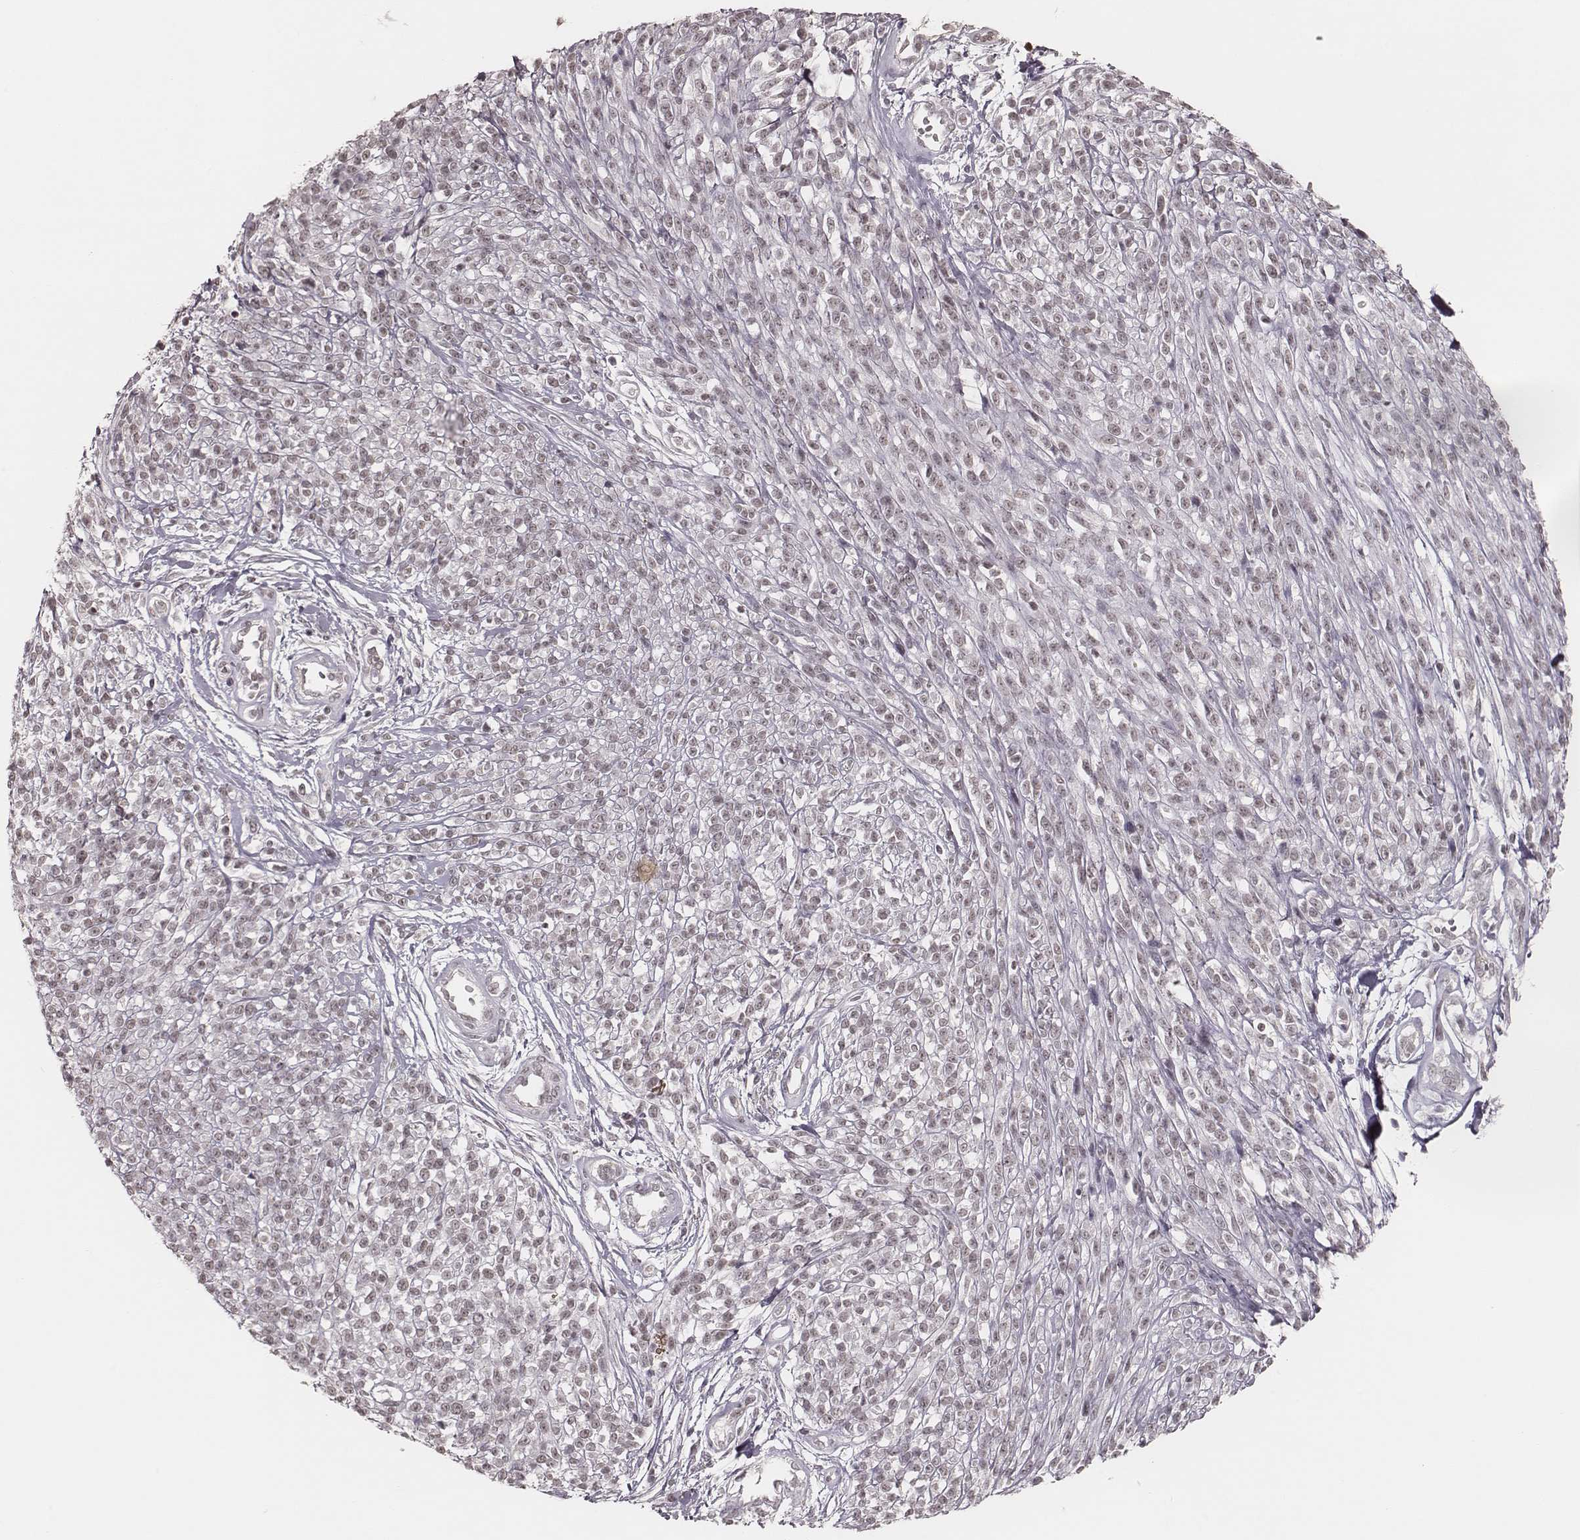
{"staining": {"intensity": "weak", "quantity": ">75%", "location": "nuclear"}, "tissue": "melanoma", "cell_type": "Tumor cells", "image_type": "cancer", "snomed": [{"axis": "morphology", "description": "Malignant melanoma, NOS"}, {"axis": "topography", "description": "Skin"}, {"axis": "topography", "description": "Skin of trunk"}], "caption": "Melanoma stained with a protein marker reveals weak staining in tumor cells.", "gene": "KITLG", "patient": {"sex": "male", "age": 74}}